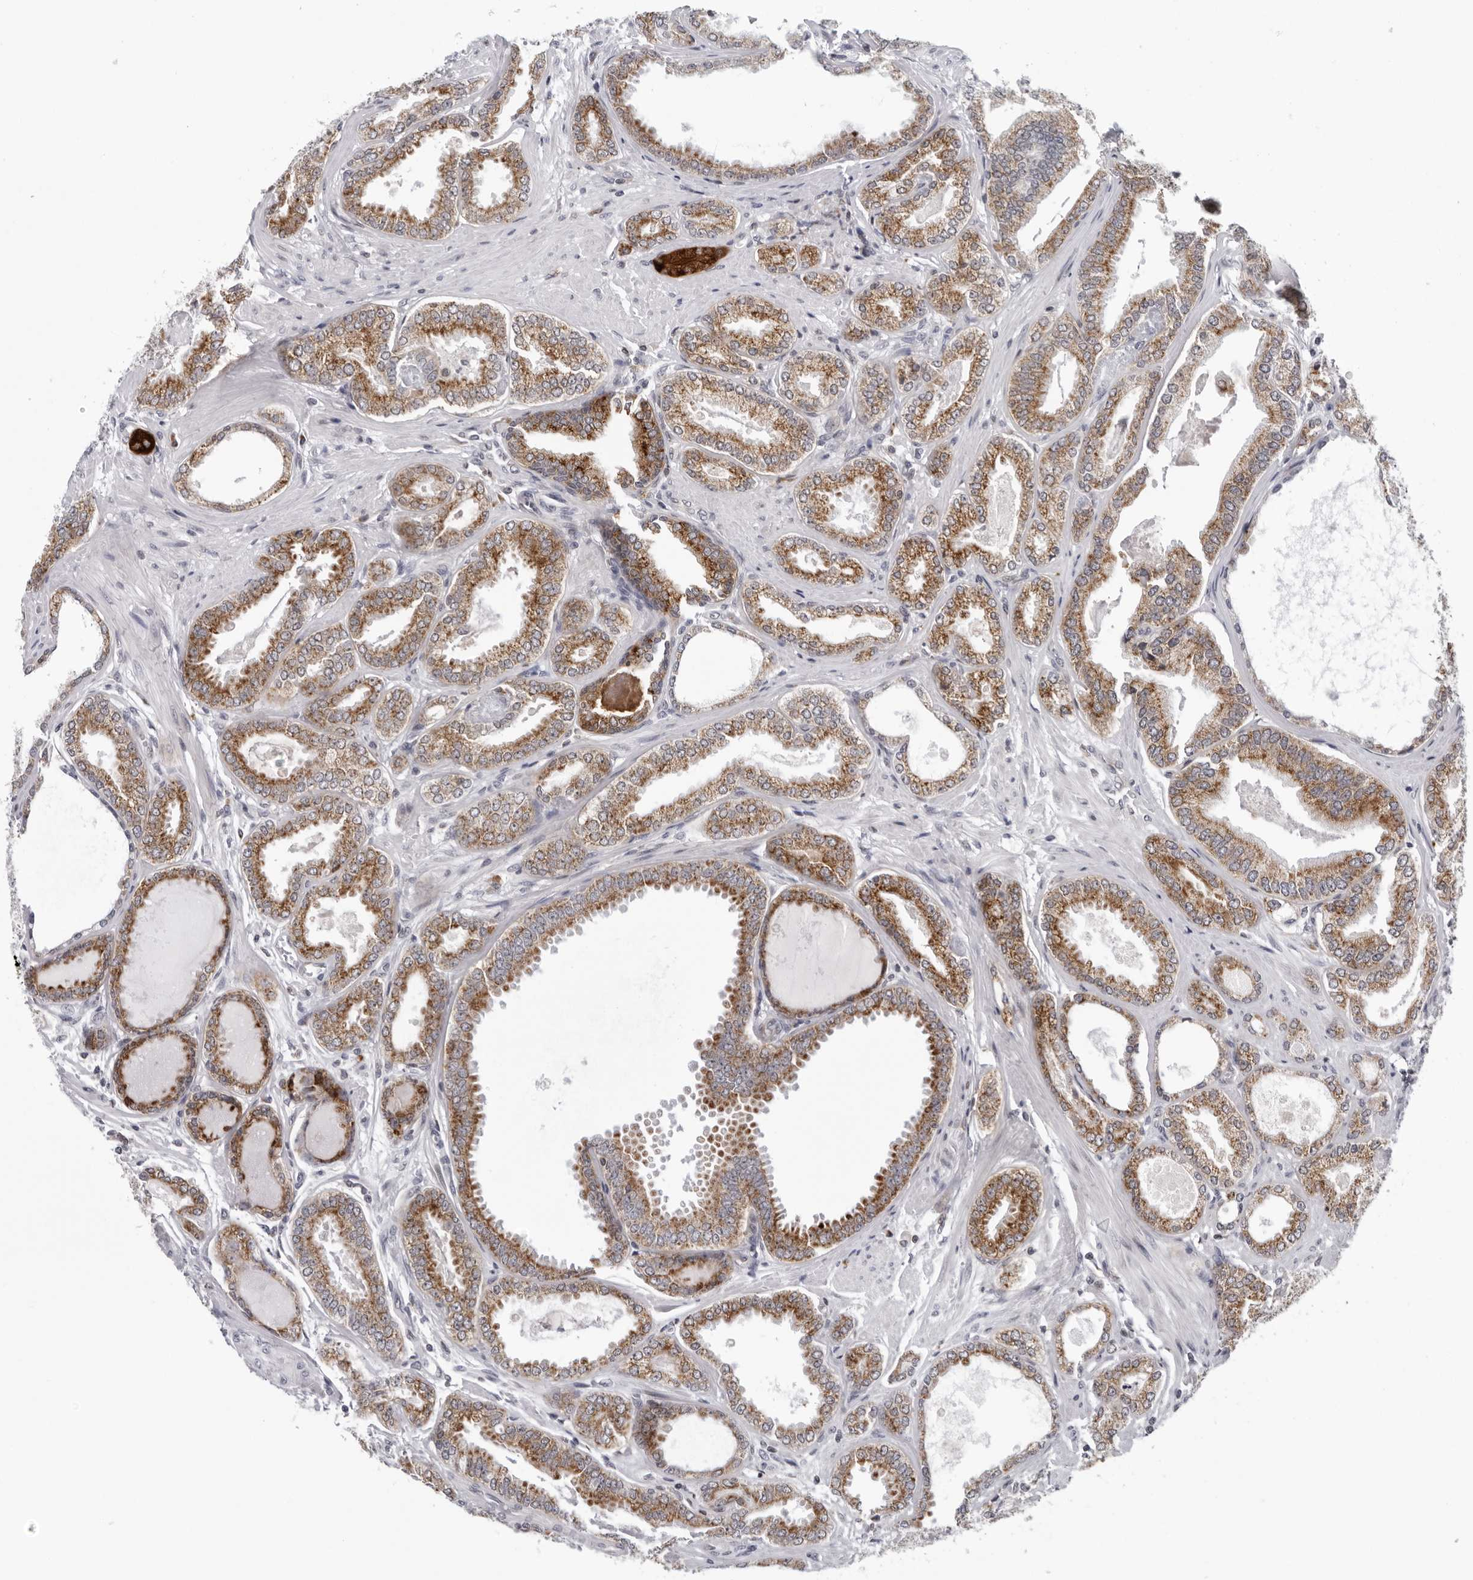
{"staining": {"intensity": "moderate", "quantity": ">75%", "location": "cytoplasmic/membranous"}, "tissue": "prostate cancer", "cell_type": "Tumor cells", "image_type": "cancer", "snomed": [{"axis": "morphology", "description": "Adenocarcinoma, Low grade"}, {"axis": "topography", "description": "Prostate"}], "caption": "Prostate cancer (adenocarcinoma (low-grade)) was stained to show a protein in brown. There is medium levels of moderate cytoplasmic/membranous positivity in approximately >75% of tumor cells. The staining was performed using DAB (3,3'-diaminobenzidine), with brown indicating positive protein expression. Nuclei are stained blue with hematoxylin.", "gene": "CPT2", "patient": {"sex": "male", "age": 71}}